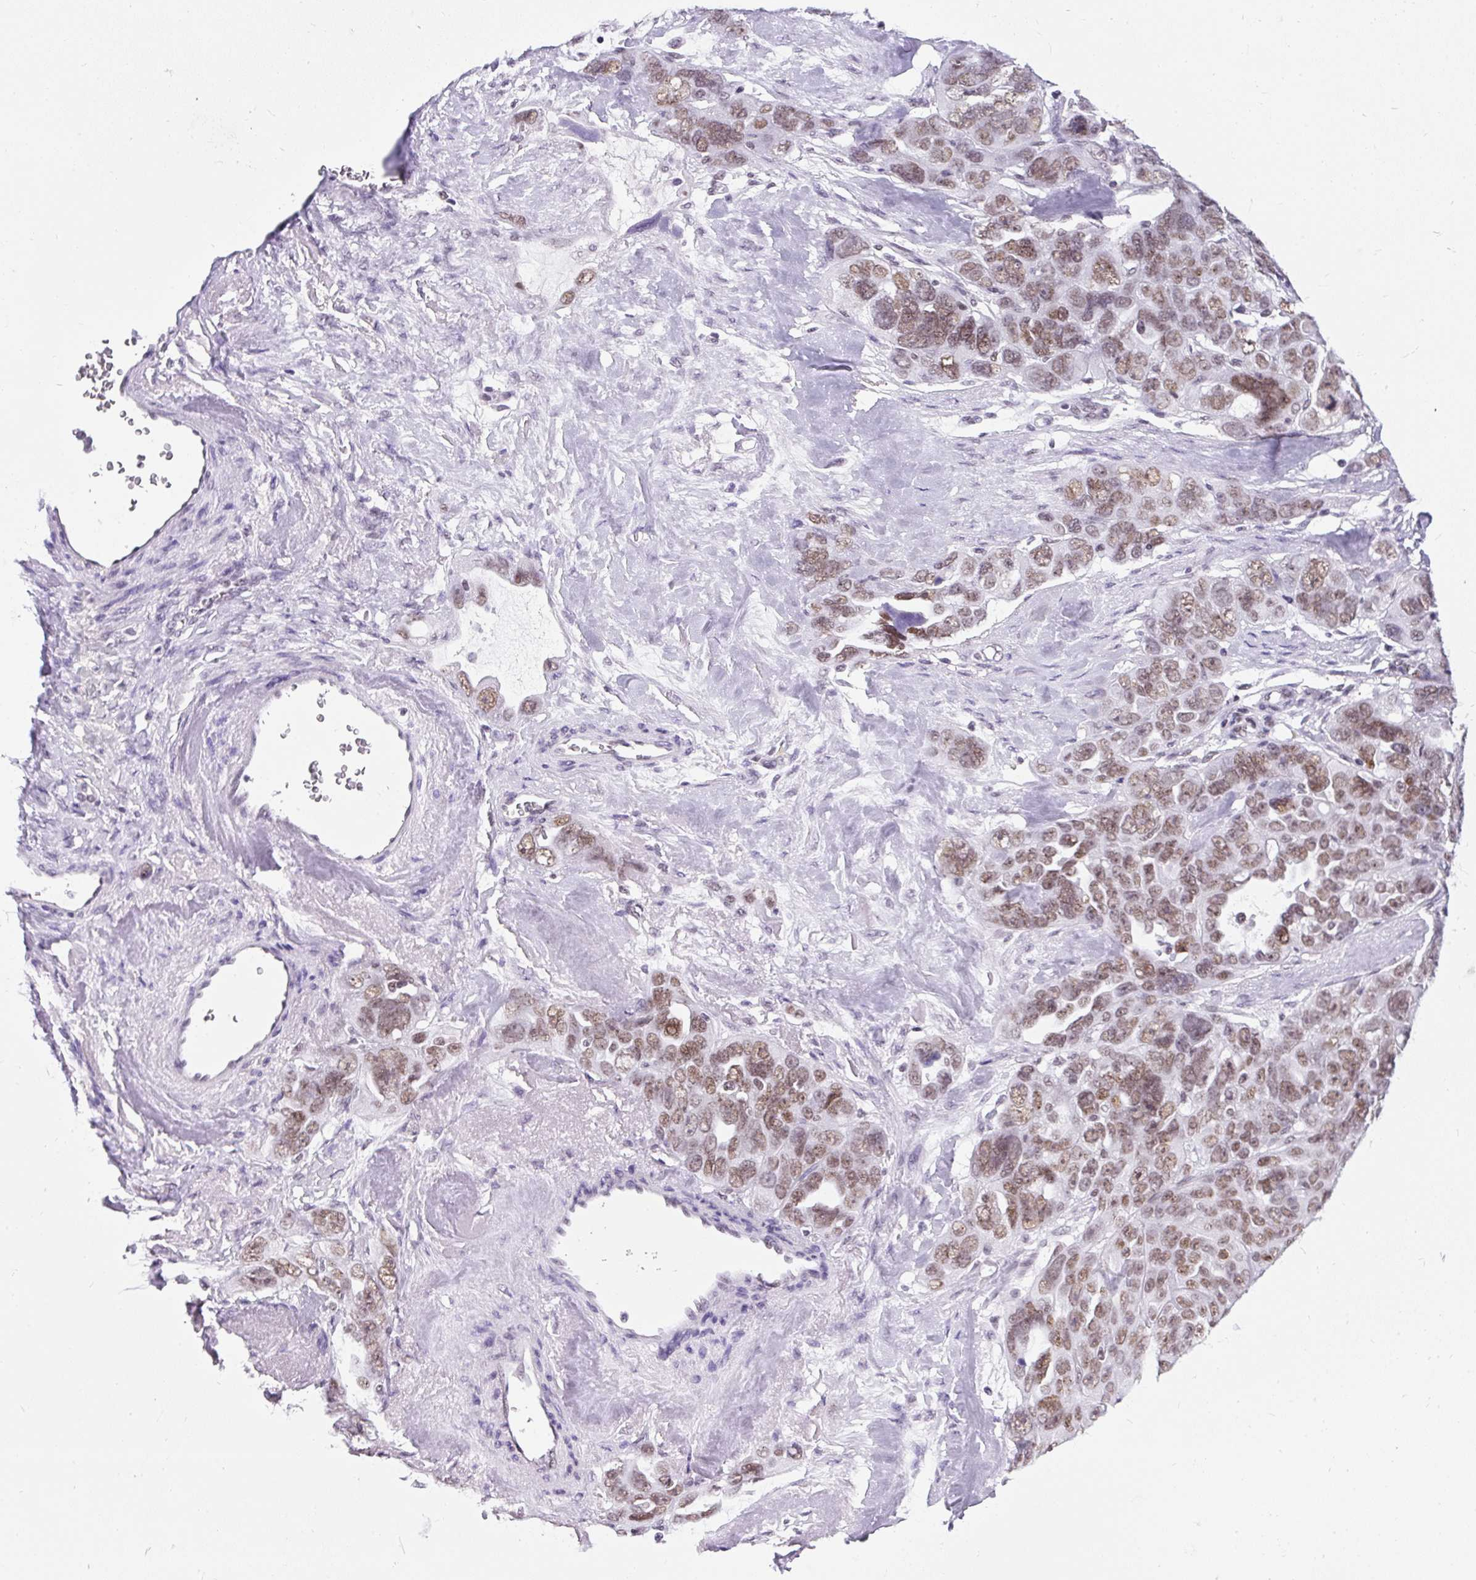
{"staining": {"intensity": "moderate", "quantity": ">75%", "location": "nuclear"}, "tissue": "ovarian cancer", "cell_type": "Tumor cells", "image_type": "cancer", "snomed": [{"axis": "morphology", "description": "Cystadenocarcinoma, serous, NOS"}, {"axis": "topography", "description": "Ovary"}], "caption": "A medium amount of moderate nuclear positivity is appreciated in about >75% of tumor cells in ovarian cancer (serous cystadenocarcinoma) tissue.", "gene": "PLCXD2", "patient": {"sex": "female", "age": 63}}